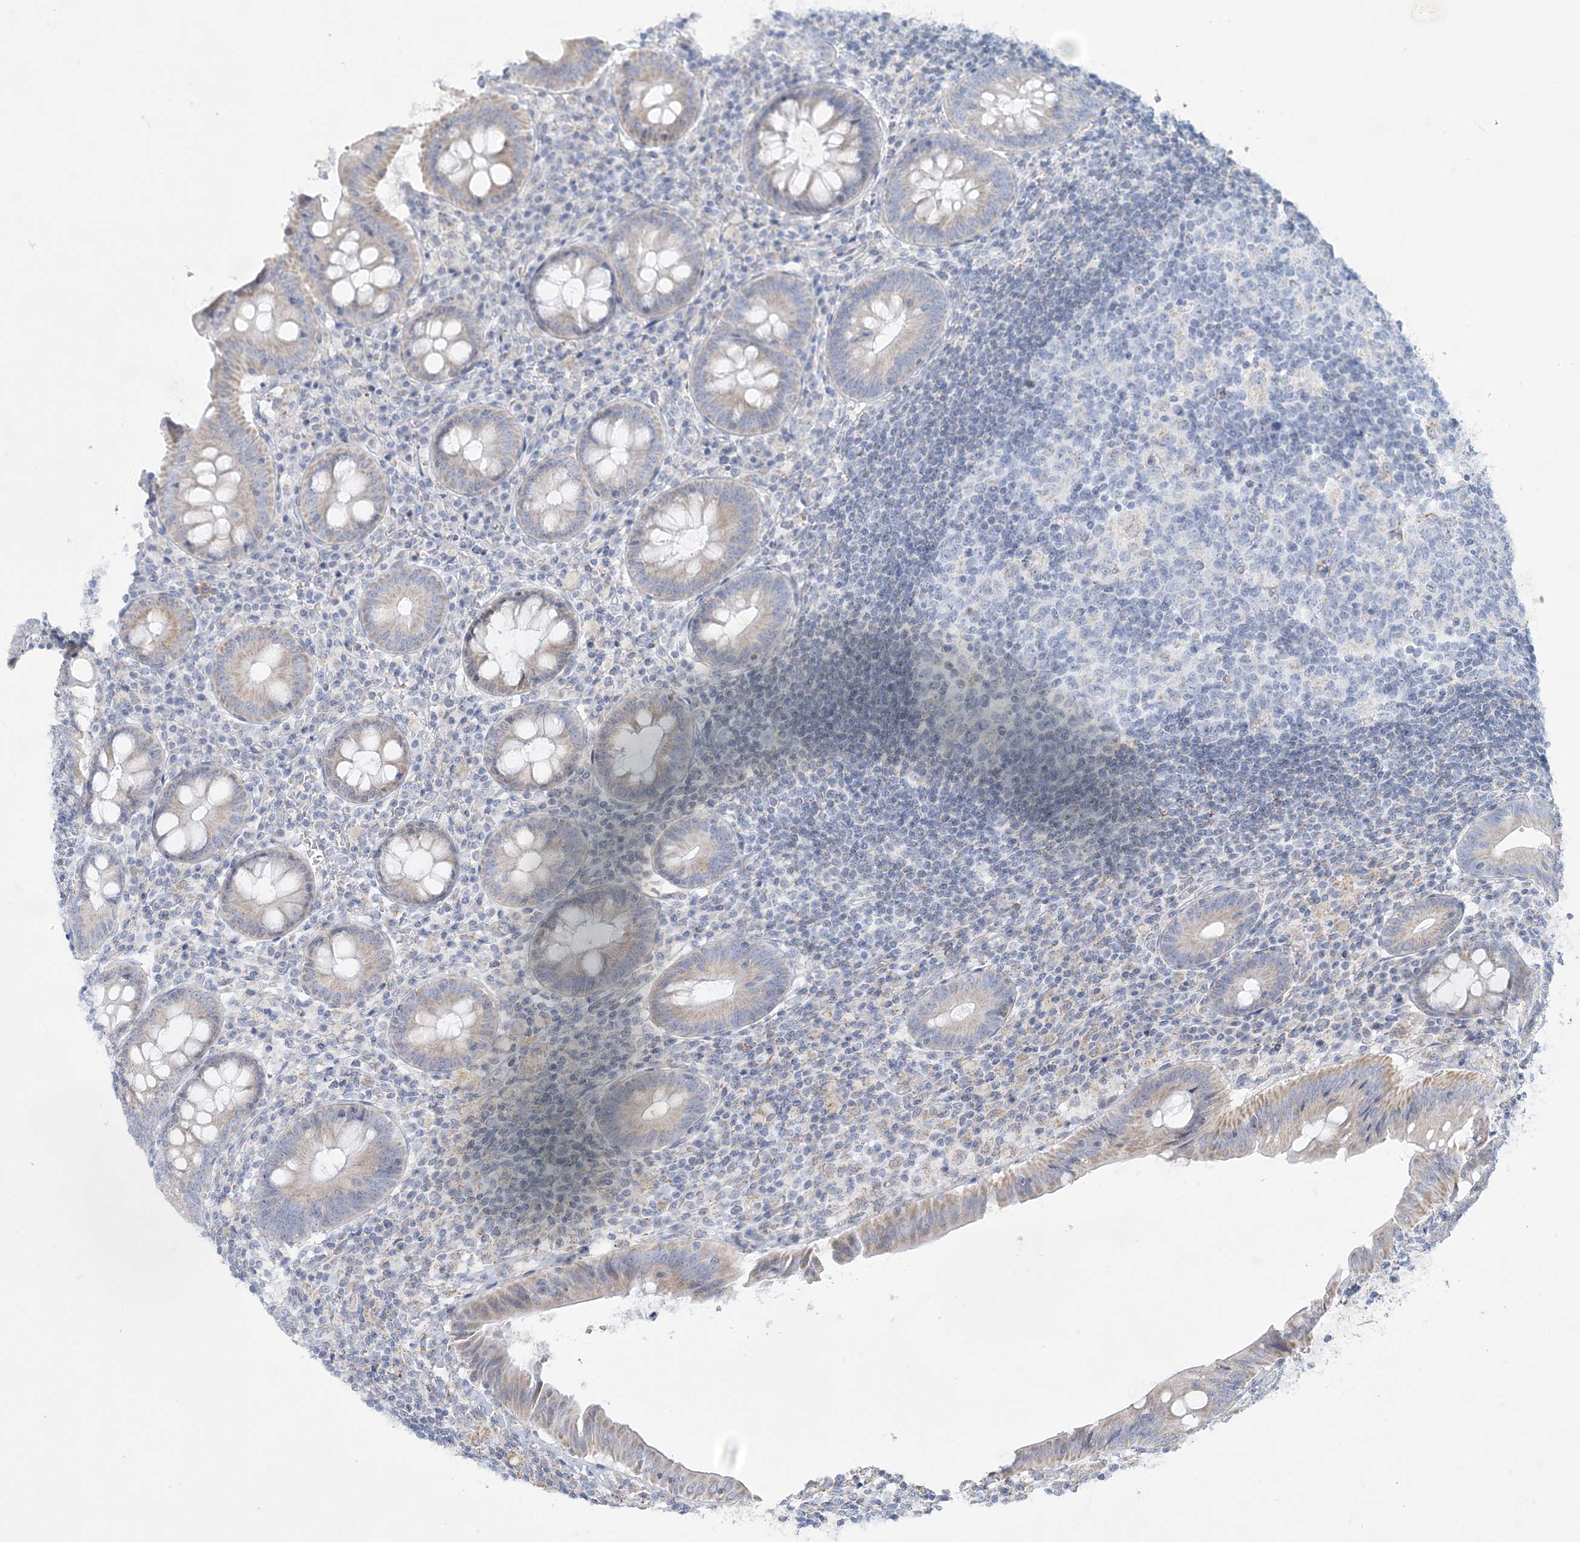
{"staining": {"intensity": "weak", "quantity": "<25%", "location": "cytoplasmic/membranous"}, "tissue": "appendix", "cell_type": "Glandular cells", "image_type": "normal", "snomed": [{"axis": "morphology", "description": "Normal tissue, NOS"}, {"axis": "topography", "description": "Appendix"}], "caption": "This is an immunohistochemistry photomicrograph of normal appendix. There is no expression in glandular cells.", "gene": "TBC1D7", "patient": {"sex": "female", "age": 54}}